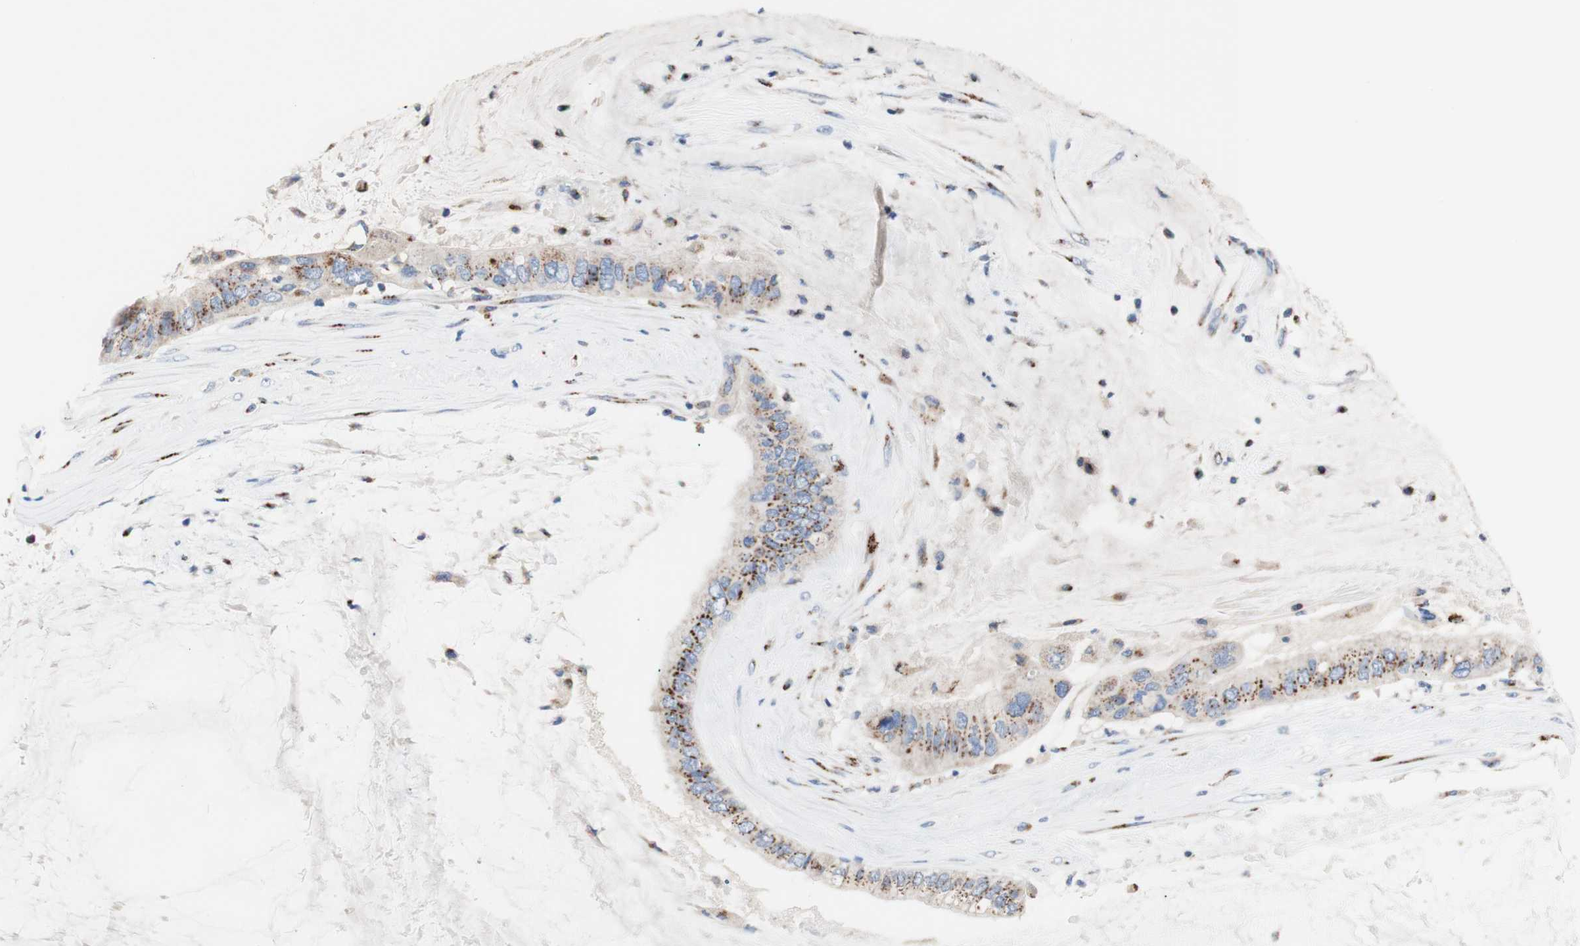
{"staining": {"intensity": "moderate", "quantity": ">75%", "location": "cytoplasmic/membranous"}, "tissue": "ovarian cancer", "cell_type": "Tumor cells", "image_type": "cancer", "snomed": [{"axis": "morphology", "description": "Cystadenocarcinoma, mucinous, NOS"}, {"axis": "topography", "description": "Ovary"}], "caption": "Human mucinous cystadenocarcinoma (ovarian) stained for a protein (brown) exhibits moderate cytoplasmic/membranous positive expression in approximately >75% of tumor cells.", "gene": "GALNT2", "patient": {"sex": "female", "age": 80}}